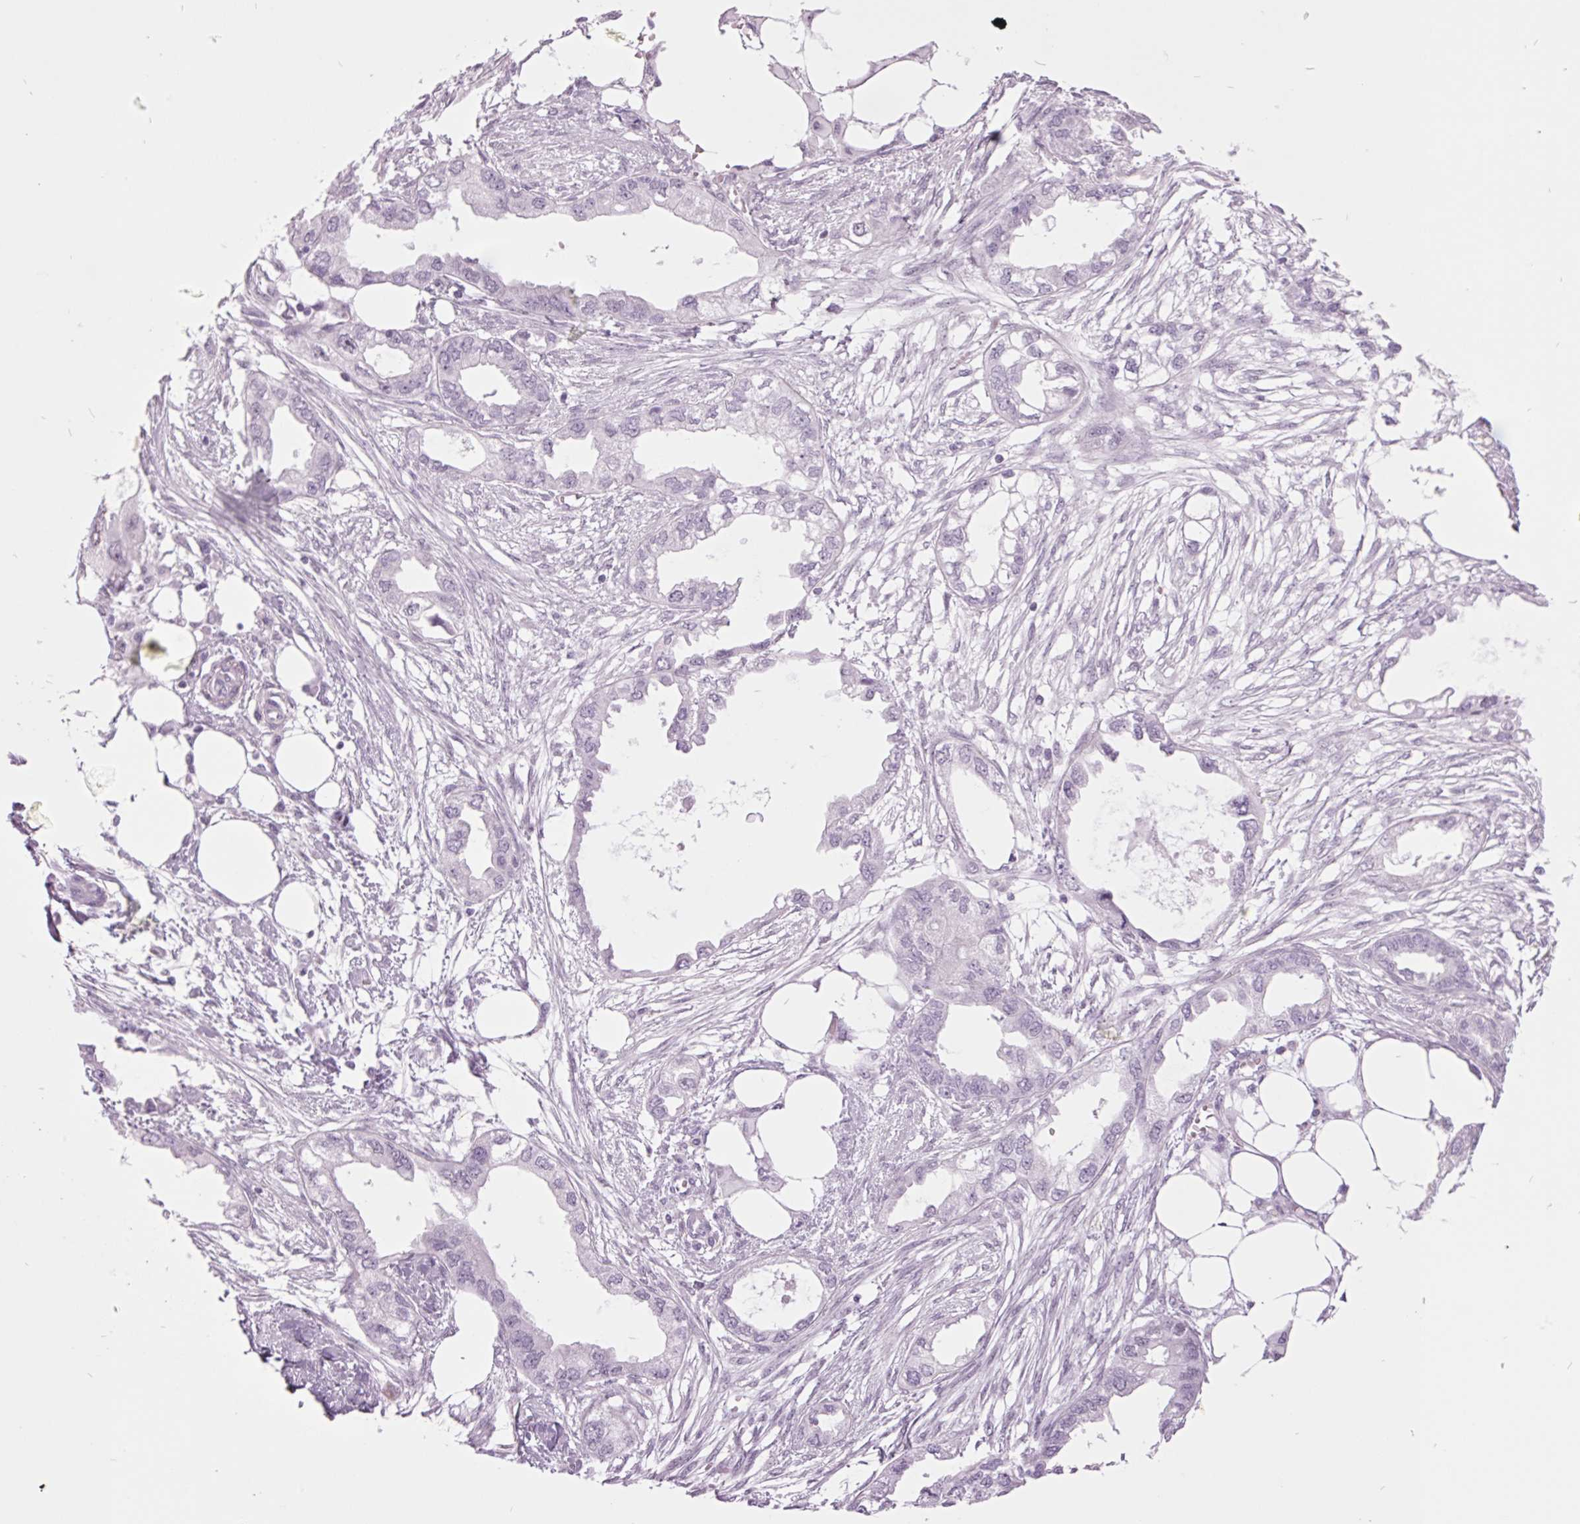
{"staining": {"intensity": "negative", "quantity": "none", "location": "none"}, "tissue": "endometrial cancer", "cell_type": "Tumor cells", "image_type": "cancer", "snomed": [{"axis": "morphology", "description": "Adenocarcinoma, NOS"}, {"axis": "morphology", "description": "Adenocarcinoma, metastatic, NOS"}, {"axis": "topography", "description": "Adipose tissue"}, {"axis": "topography", "description": "Endometrium"}], "caption": "Photomicrograph shows no protein expression in tumor cells of endometrial cancer tissue.", "gene": "ODAD2", "patient": {"sex": "female", "age": 67}}